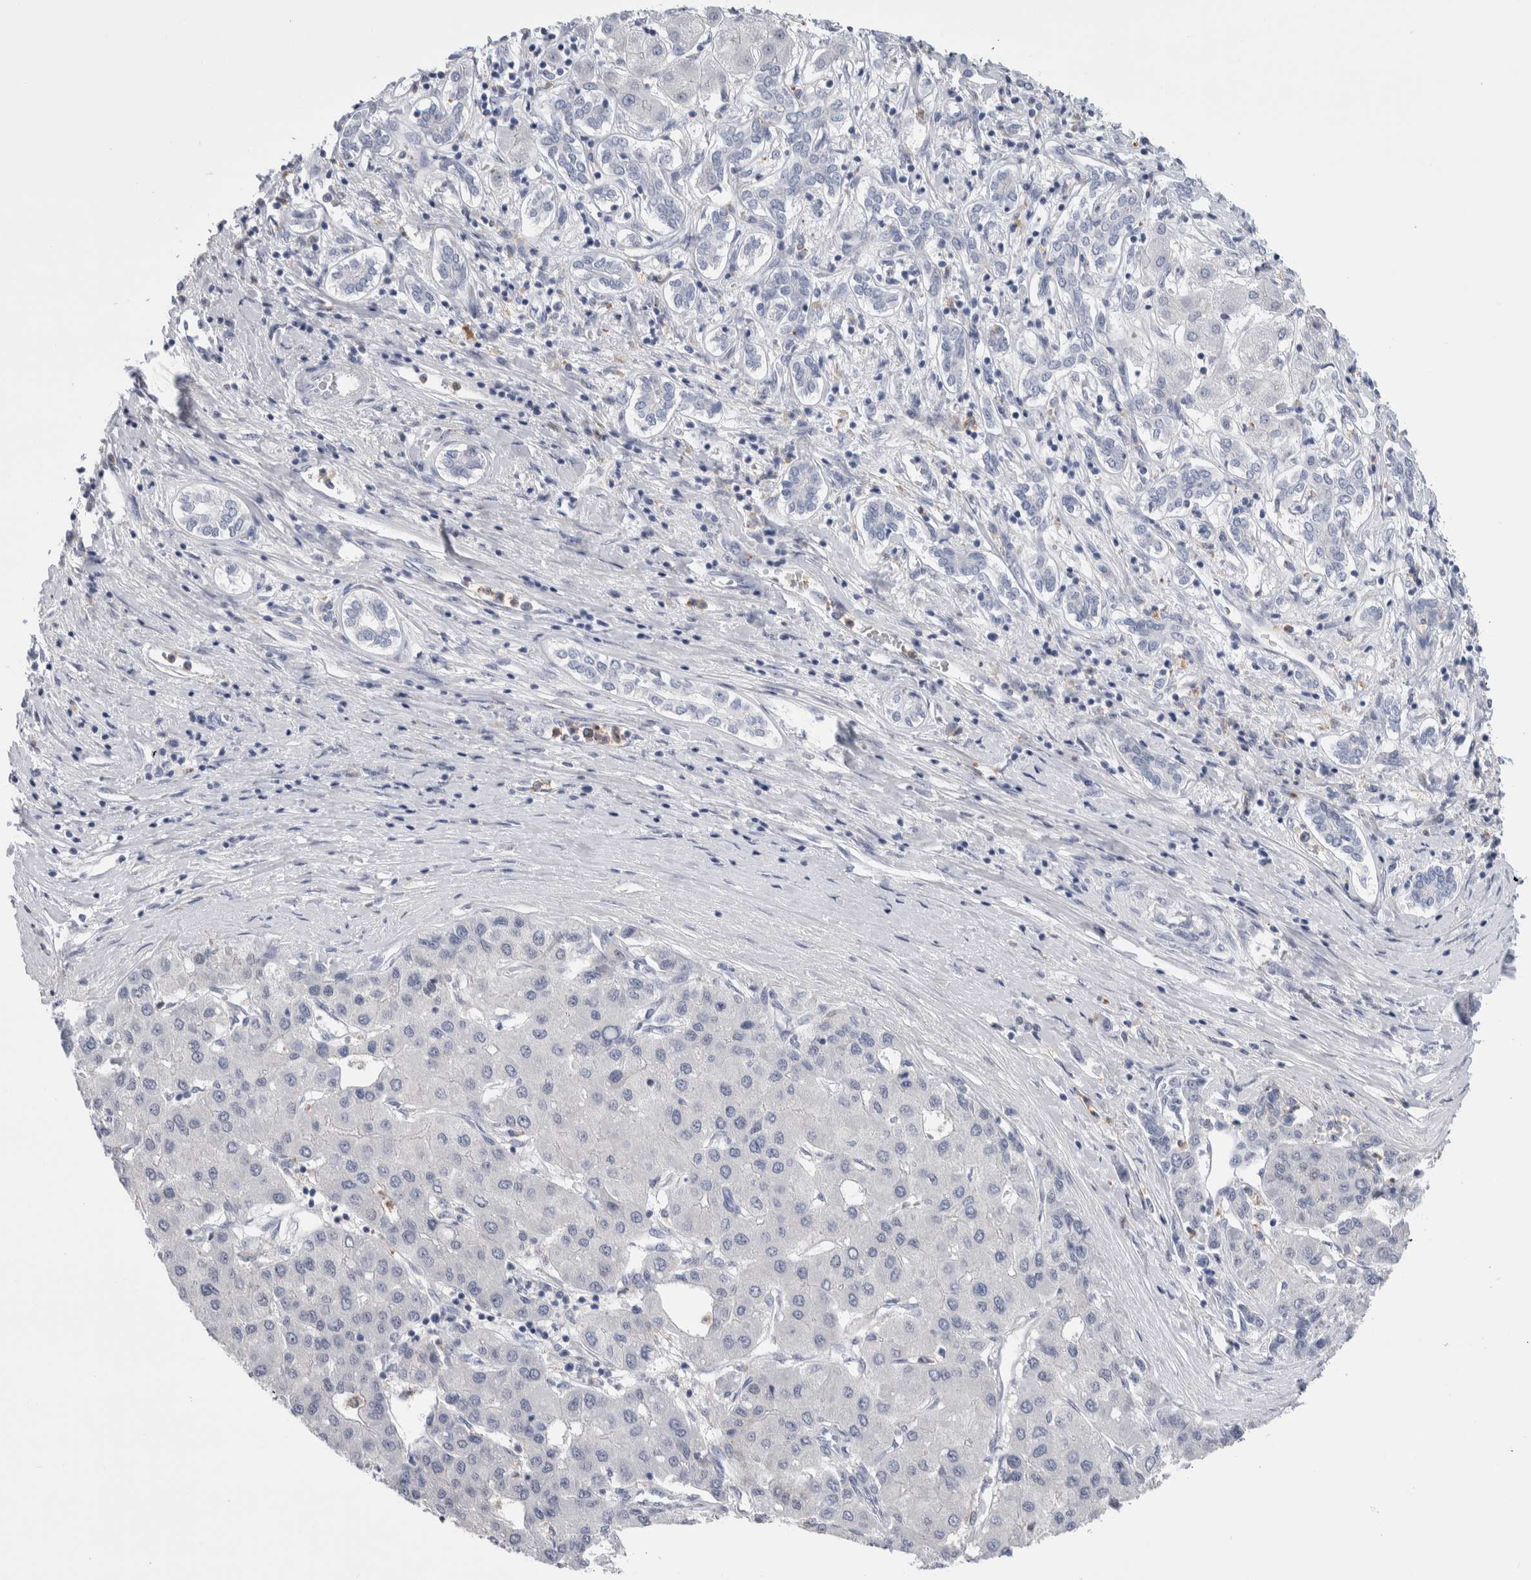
{"staining": {"intensity": "negative", "quantity": "none", "location": "none"}, "tissue": "liver cancer", "cell_type": "Tumor cells", "image_type": "cancer", "snomed": [{"axis": "morphology", "description": "Carcinoma, Hepatocellular, NOS"}, {"axis": "topography", "description": "Liver"}], "caption": "Photomicrograph shows no protein positivity in tumor cells of liver cancer tissue. (Immunohistochemistry, brightfield microscopy, high magnification).", "gene": "LURAP1L", "patient": {"sex": "male", "age": 65}}